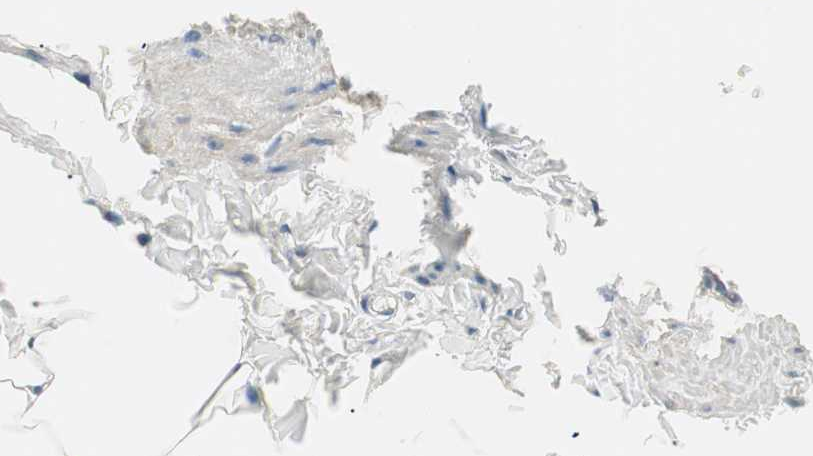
{"staining": {"intensity": "moderate", "quantity": ">75%", "location": "cytoplasmic/membranous"}, "tissue": "adipose tissue", "cell_type": "Adipocytes", "image_type": "normal", "snomed": [{"axis": "morphology", "description": "Normal tissue, NOS"}, {"axis": "topography", "description": "Vascular tissue"}], "caption": "Unremarkable adipose tissue was stained to show a protein in brown. There is medium levels of moderate cytoplasmic/membranous expression in about >75% of adipocytes. (brown staining indicates protein expression, while blue staining denotes nuclei).", "gene": "NFRKB", "patient": {"sex": "male", "age": 41}}